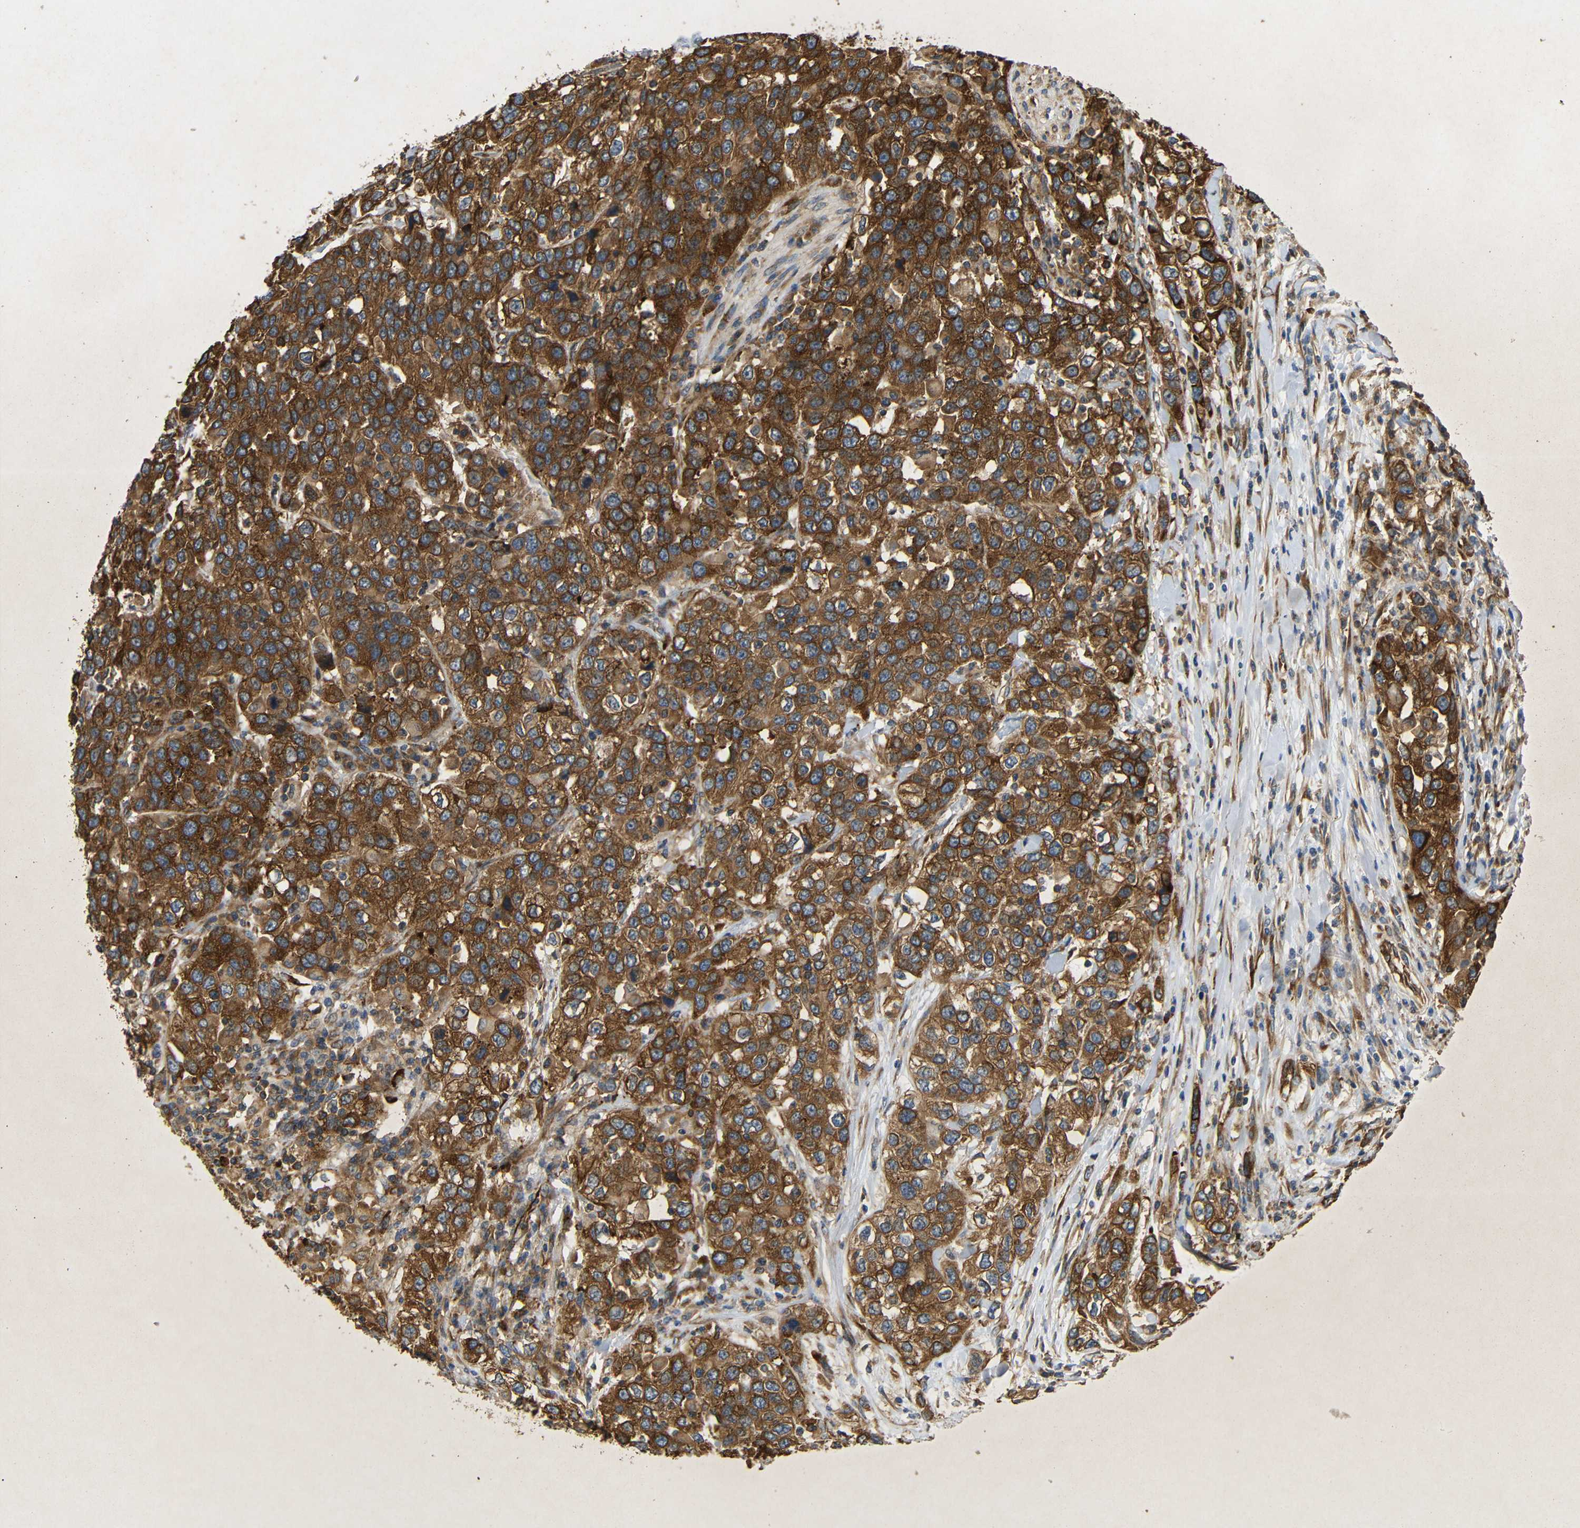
{"staining": {"intensity": "strong", "quantity": ">75%", "location": "cytoplasmic/membranous"}, "tissue": "urothelial cancer", "cell_type": "Tumor cells", "image_type": "cancer", "snomed": [{"axis": "morphology", "description": "Urothelial carcinoma, High grade"}, {"axis": "topography", "description": "Urinary bladder"}], "caption": "A brown stain labels strong cytoplasmic/membranous expression of a protein in human high-grade urothelial carcinoma tumor cells. (DAB (3,3'-diaminobenzidine) = brown stain, brightfield microscopy at high magnification).", "gene": "BTF3", "patient": {"sex": "female", "age": 80}}